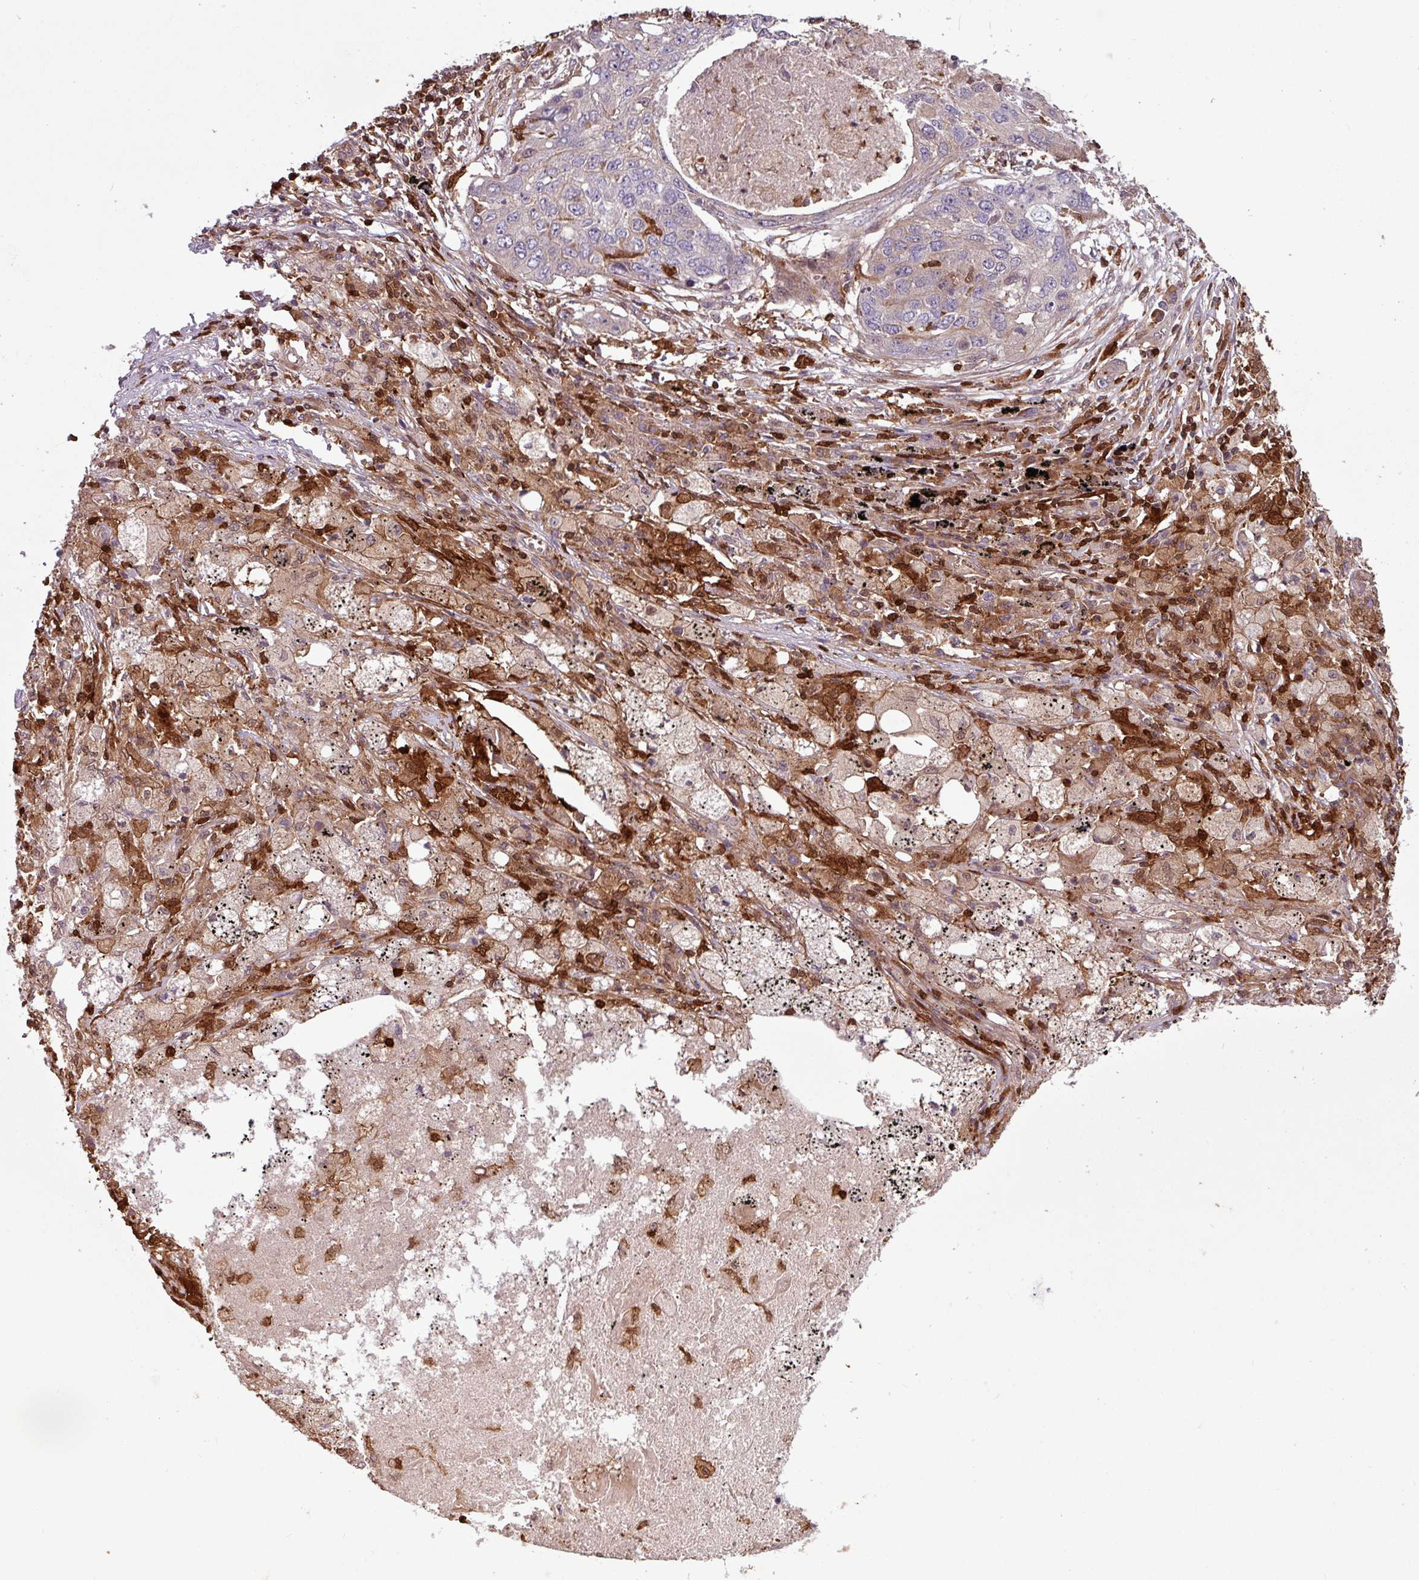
{"staining": {"intensity": "strong", "quantity": "<25%", "location": "cytoplasmic/membranous,nuclear"}, "tissue": "lung cancer", "cell_type": "Tumor cells", "image_type": "cancer", "snomed": [{"axis": "morphology", "description": "Squamous cell carcinoma, NOS"}, {"axis": "topography", "description": "Lung"}], "caption": "Immunohistochemical staining of human squamous cell carcinoma (lung) shows medium levels of strong cytoplasmic/membranous and nuclear protein expression in about <25% of tumor cells. (brown staining indicates protein expression, while blue staining denotes nuclei).", "gene": "SEC61G", "patient": {"sex": "female", "age": 63}}